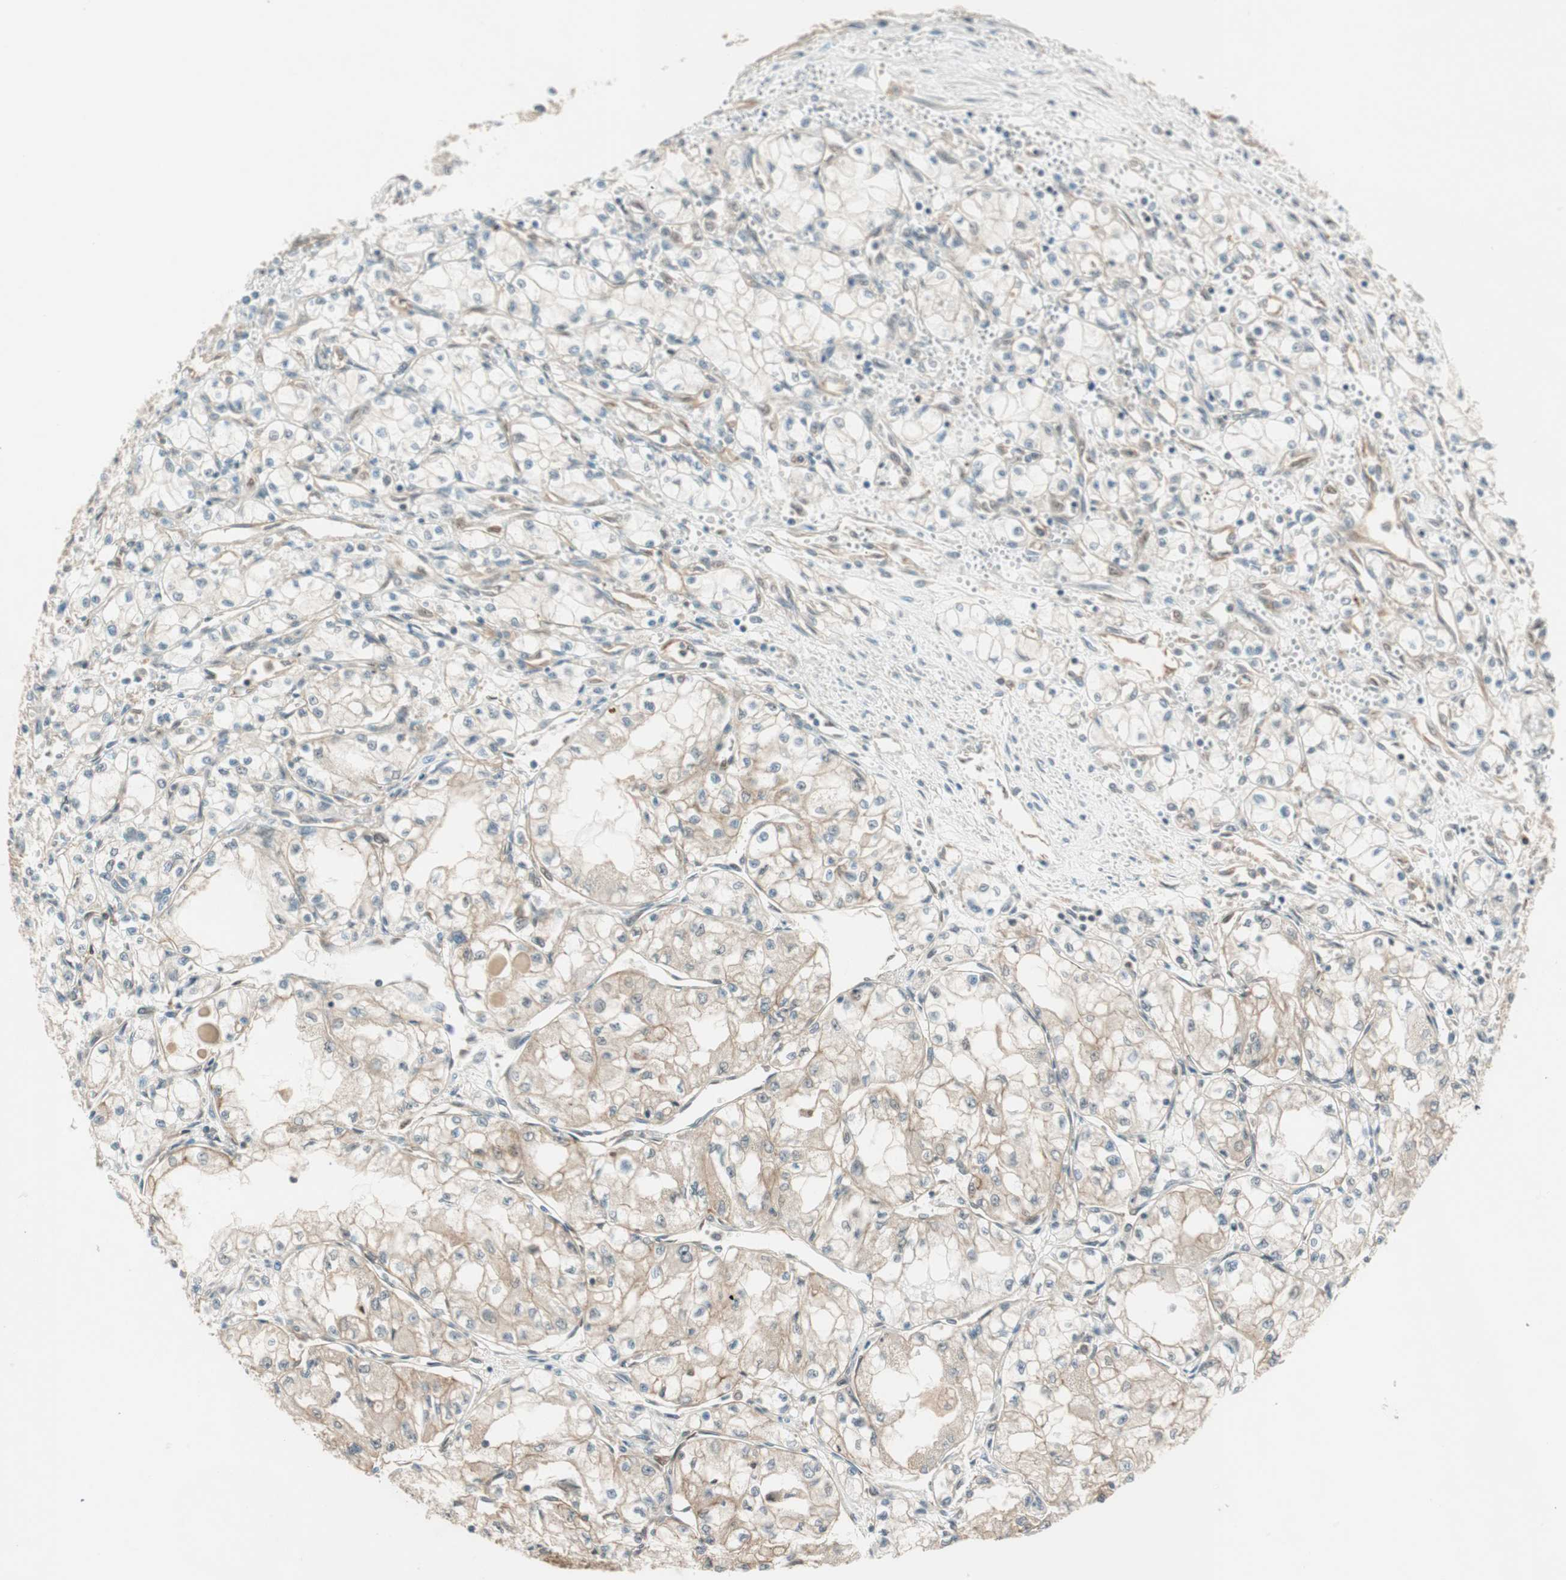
{"staining": {"intensity": "weak", "quantity": "25%-75%", "location": "cytoplasmic/membranous"}, "tissue": "renal cancer", "cell_type": "Tumor cells", "image_type": "cancer", "snomed": [{"axis": "morphology", "description": "Normal tissue, NOS"}, {"axis": "morphology", "description": "Adenocarcinoma, NOS"}, {"axis": "topography", "description": "Kidney"}], "caption": "Protein analysis of adenocarcinoma (renal) tissue demonstrates weak cytoplasmic/membranous expression in approximately 25%-75% of tumor cells.", "gene": "PSMD8", "patient": {"sex": "male", "age": 59}}